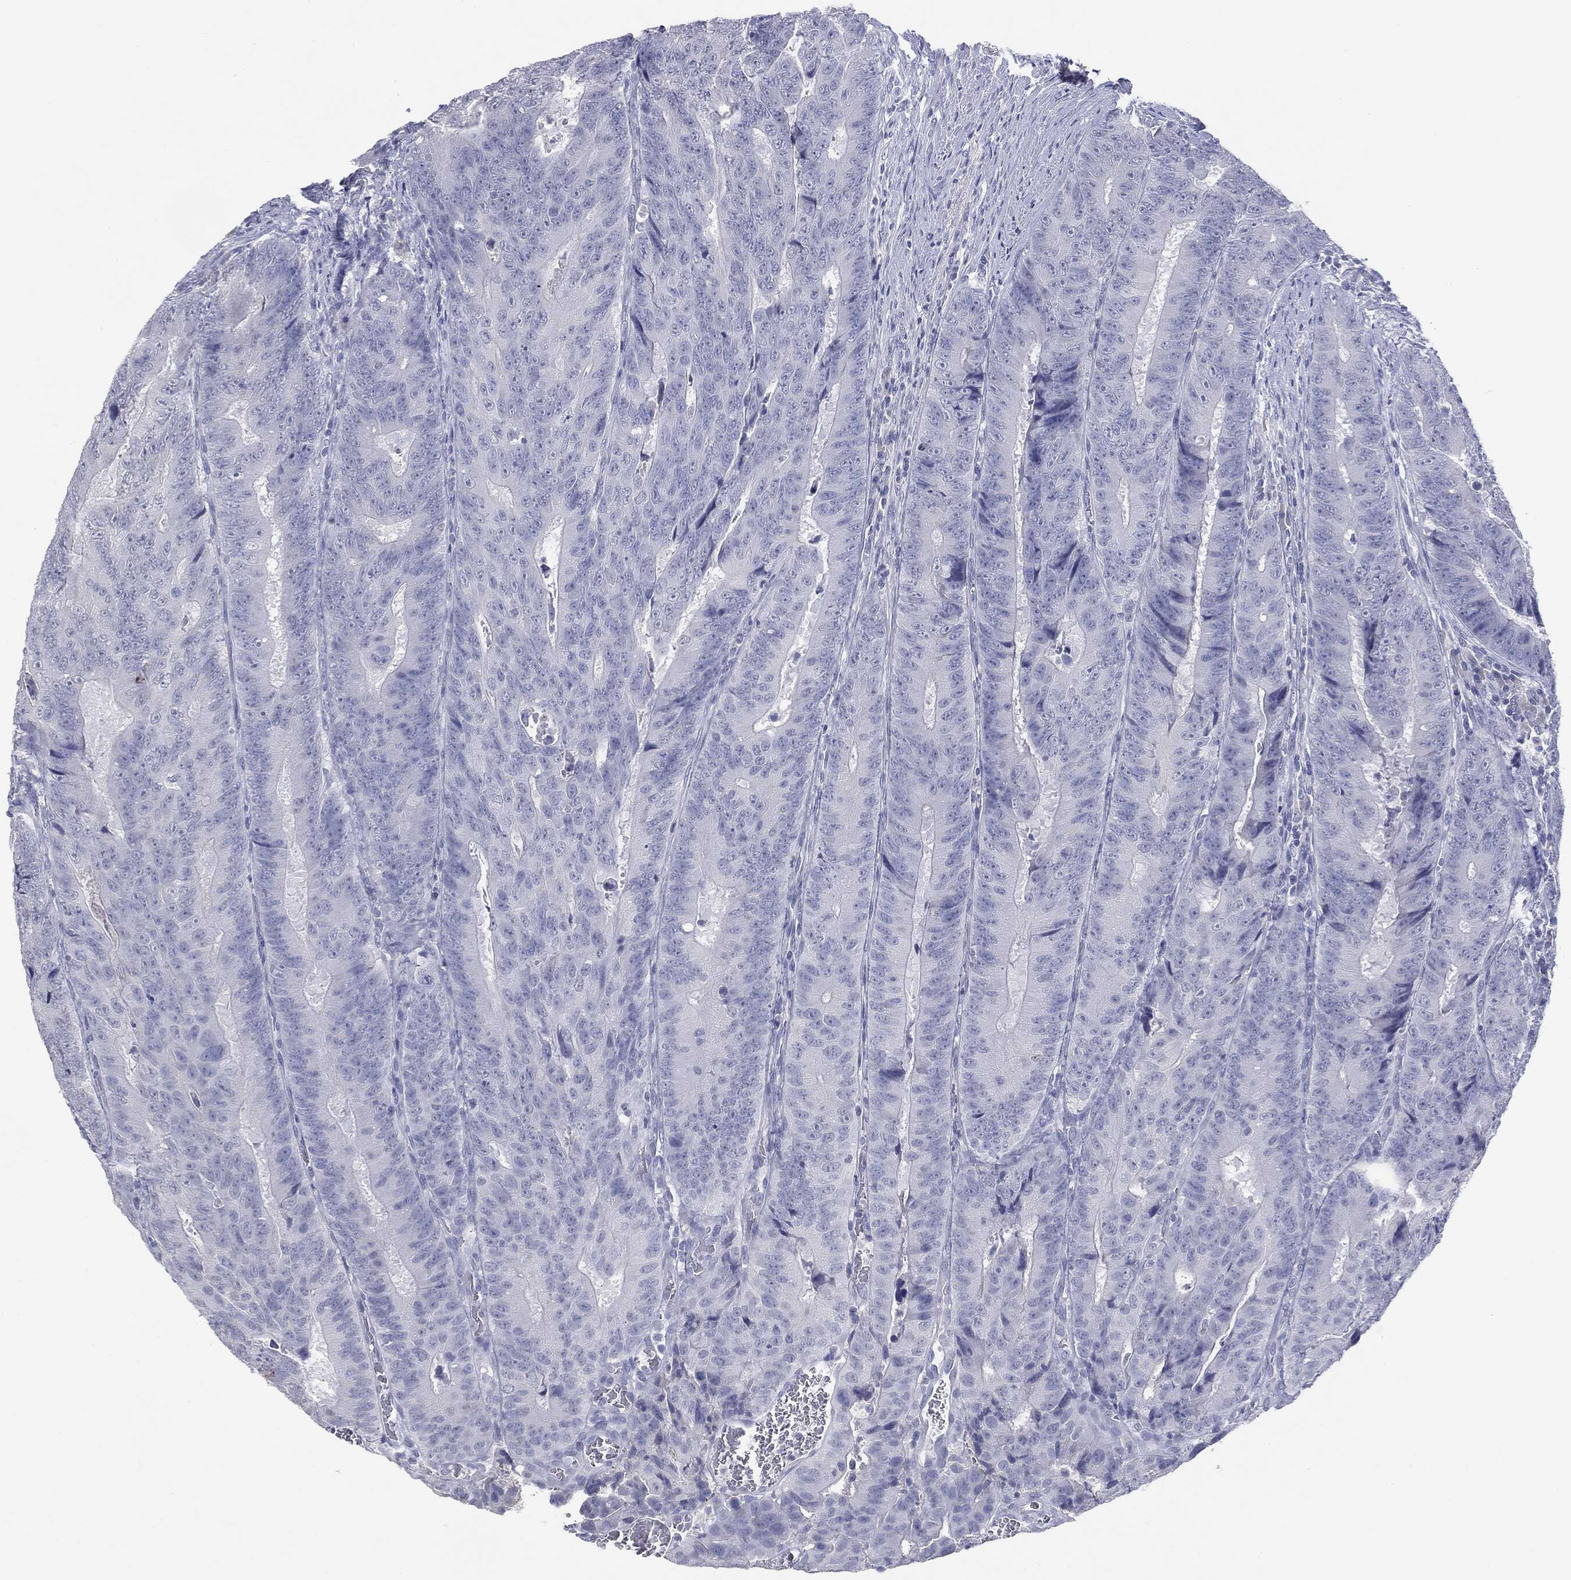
{"staining": {"intensity": "negative", "quantity": "none", "location": "none"}, "tissue": "colorectal cancer", "cell_type": "Tumor cells", "image_type": "cancer", "snomed": [{"axis": "morphology", "description": "Adenocarcinoma, NOS"}, {"axis": "topography", "description": "Colon"}], "caption": "This is an immunohistochemistry photomicrograph of adenocarcinoma (colorectal). There is no staining in tumor cells.", "gene": "TSHB", "patient": {"sex": "female", "age": 48}}